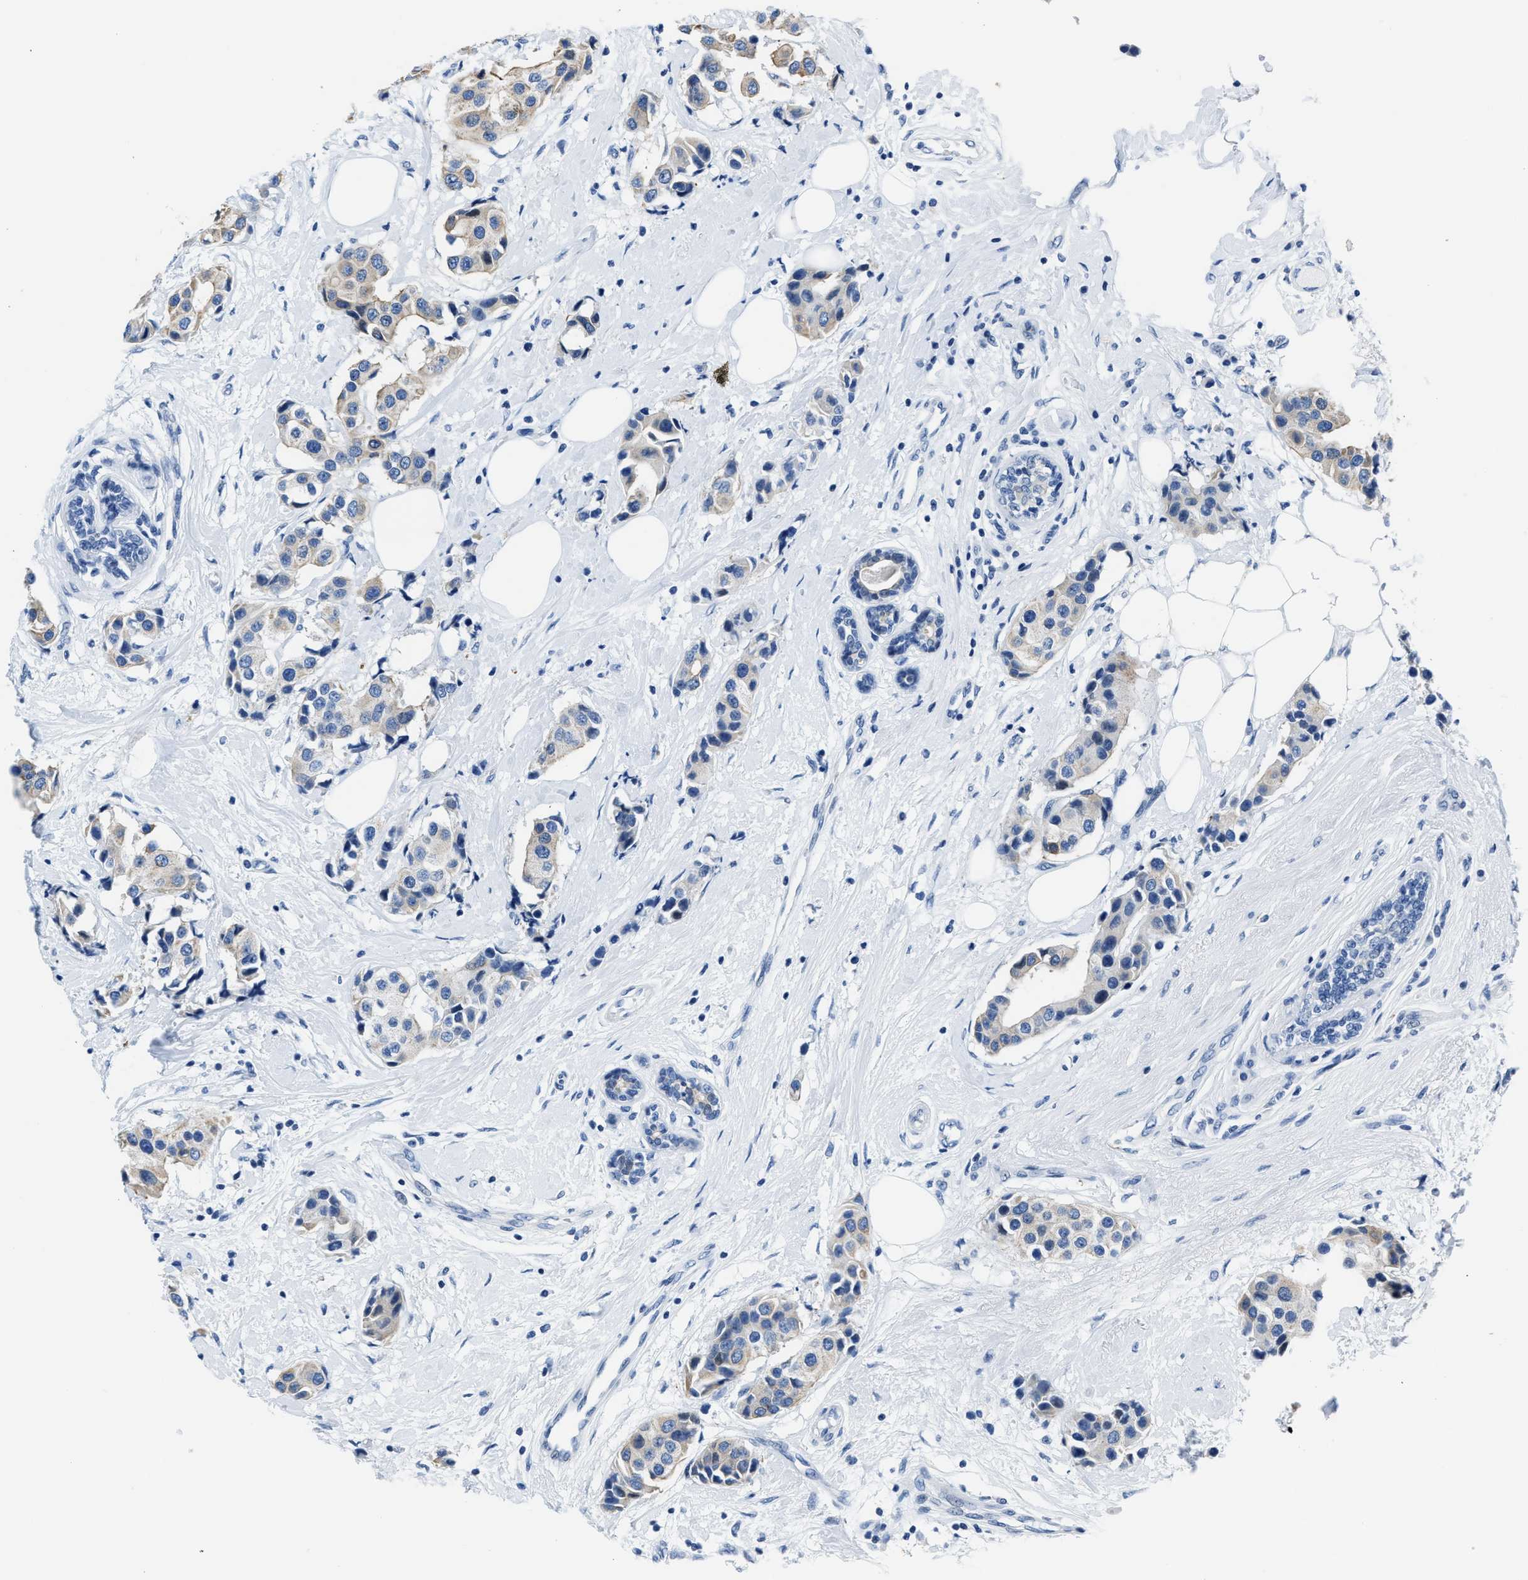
{"staining": {"intensity": "negative", "quantity": "none", "location": "none"}, "tissue": "breast cancer", "cell_type": "Tumor cells", "image_type": "cancer", "snomed": [{"axis": "morphology", "description": "Normal tissue, NOS"}, {"axis": "morphology", "description": "Duct carcinoma"}, {"axis": "topography", "description": "Breast"}], "caption": "An immunohistochemistry (IHC) micrograph of breast cancer (intraductal carcinoma) is shown. There is no staining in tumor cells of breast cancer (intraductal carcinoma).", "gene": "ASZ1", "patient": {"sex": "female", "age": 39}}